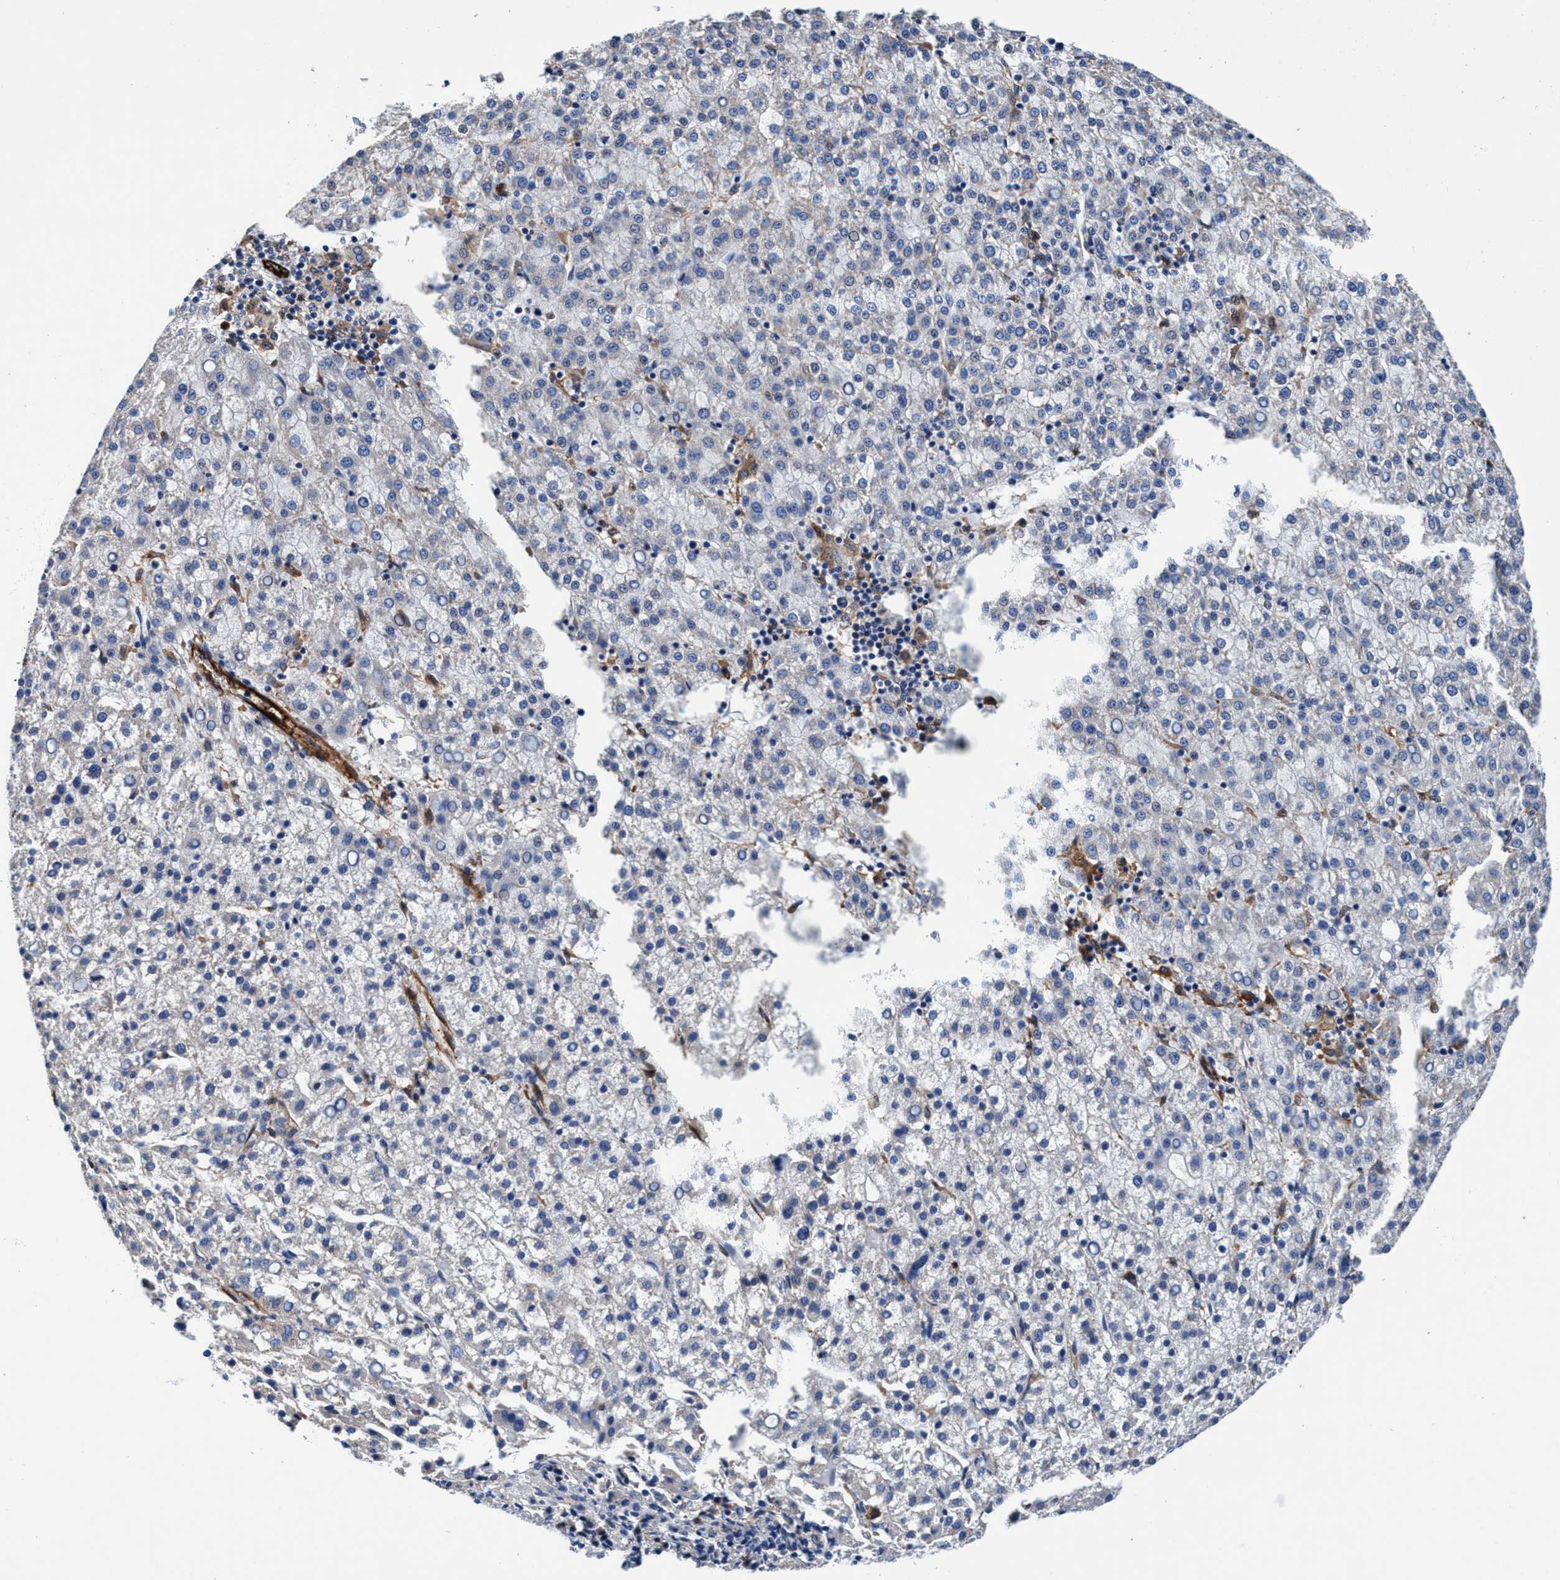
{"staining": {"intensity": "negative", "quantity": "none", "location": "none"}, "tissue": "liver cancer", "cell_type": "Tumor cells", "image_type": "cancer", "snomed": [{"axis": "morphology", "description": "Carcinoma, Hepatocellular, NOS"}, {"axis": "topography", "description": "Liver"}], "caption": "Protein analysis of liver hepatocellular carcinoma exhibits no significant expression in tumor cells.", "gene": "UBALD2", "patient": {"sex": "female", "age": 58}}